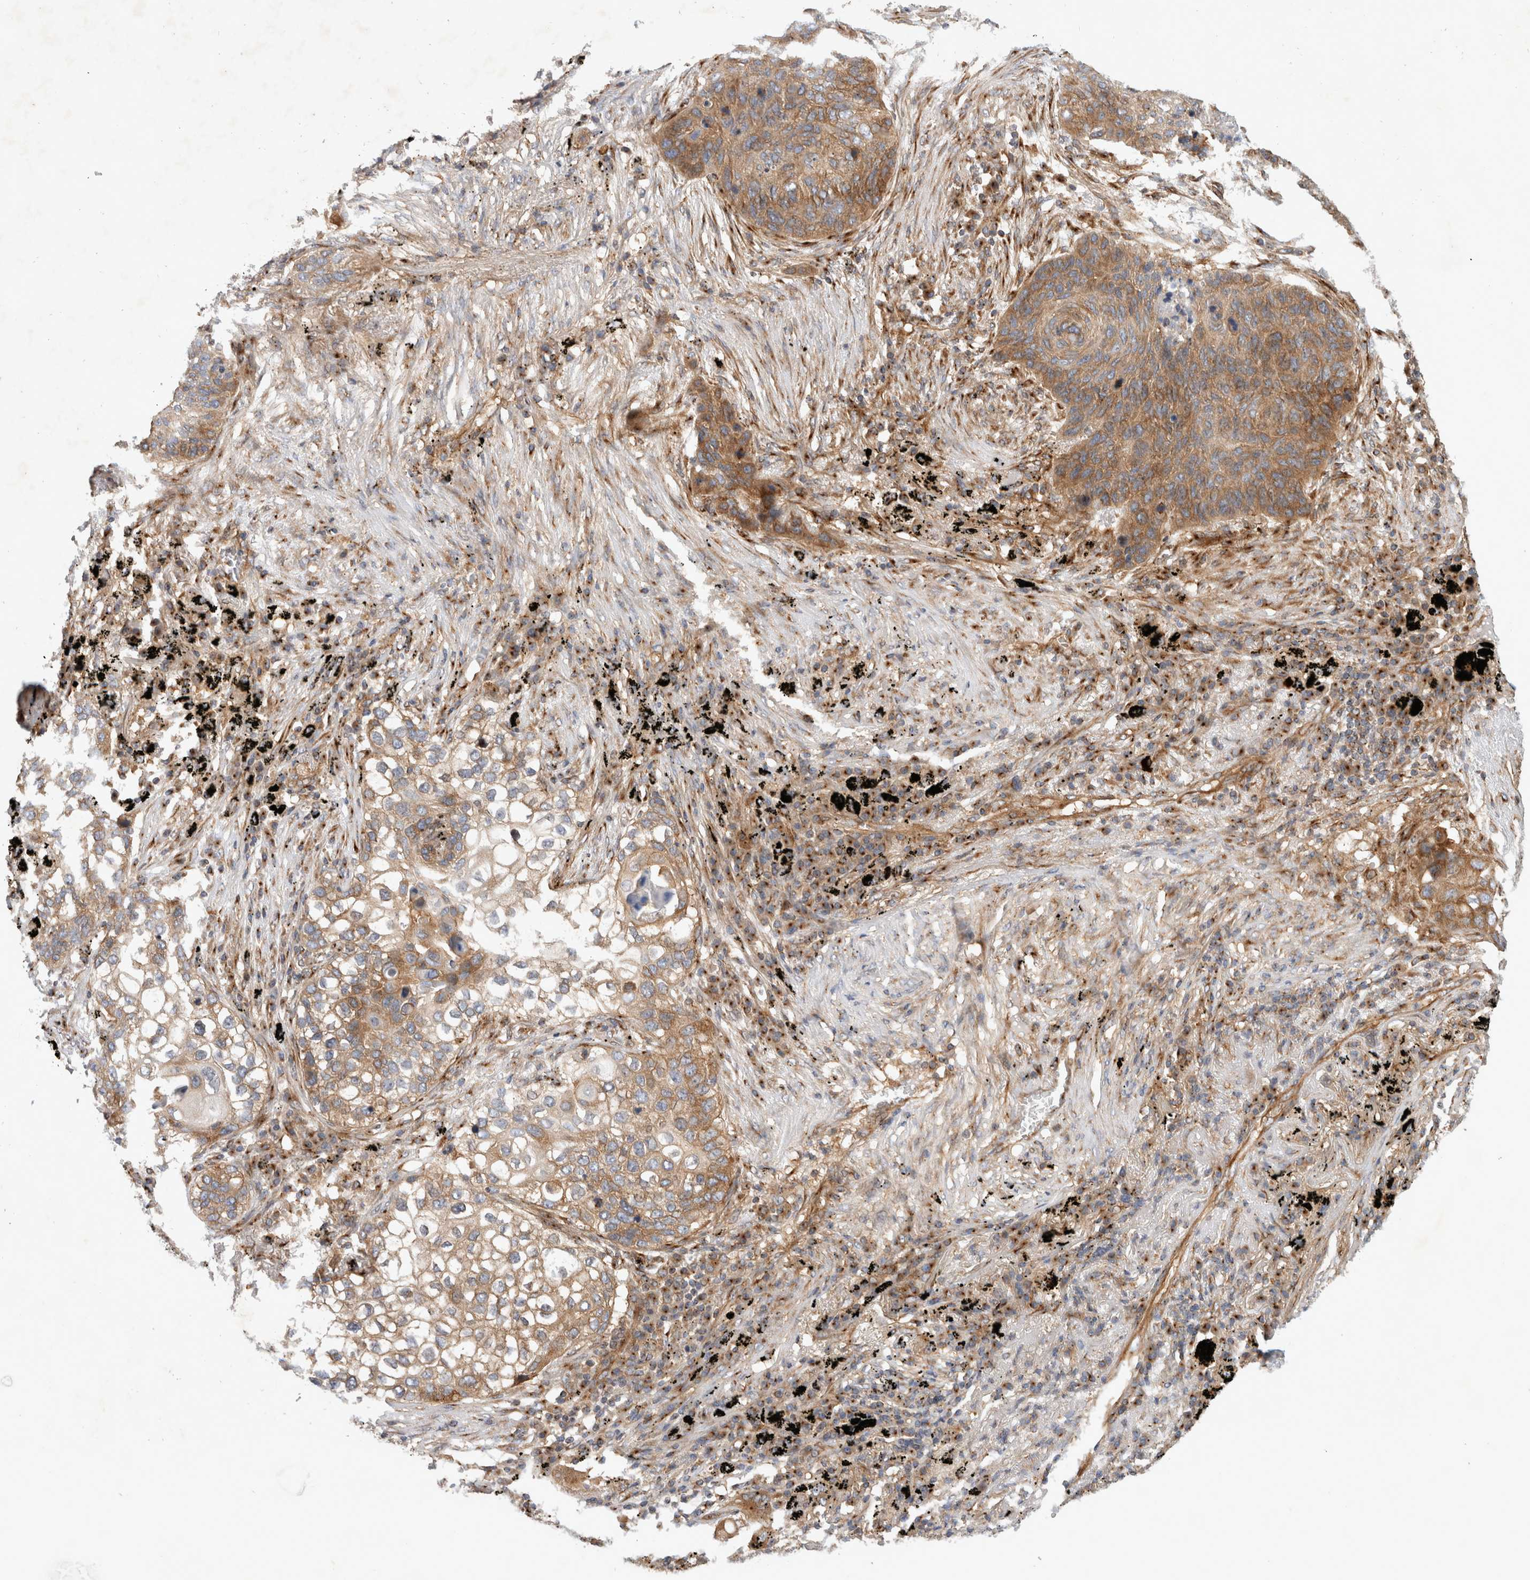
{"staining": {"intensity": "moderate", "quantity": ">75%", "location": "cytoplasmic/membranous"}, "tissue": "lung cancer", "cell_type": "Tumor cells", "image_type": "cancer", "snomed": [{"axis": "morphology", "description": "Squamous cell carcinoma, NOS"}, {"axis": "topography", "description": "Lung"}], "caption": "Immunohistochemistry (DAB) staining of human lung cancer (squamous cell carcinoma) reveals moderate cytoplasmic/membranous protein positivity in about >75% of tumor cells.", "gene": "GPR150", "patient": {"sex": "female", "age": 63}}